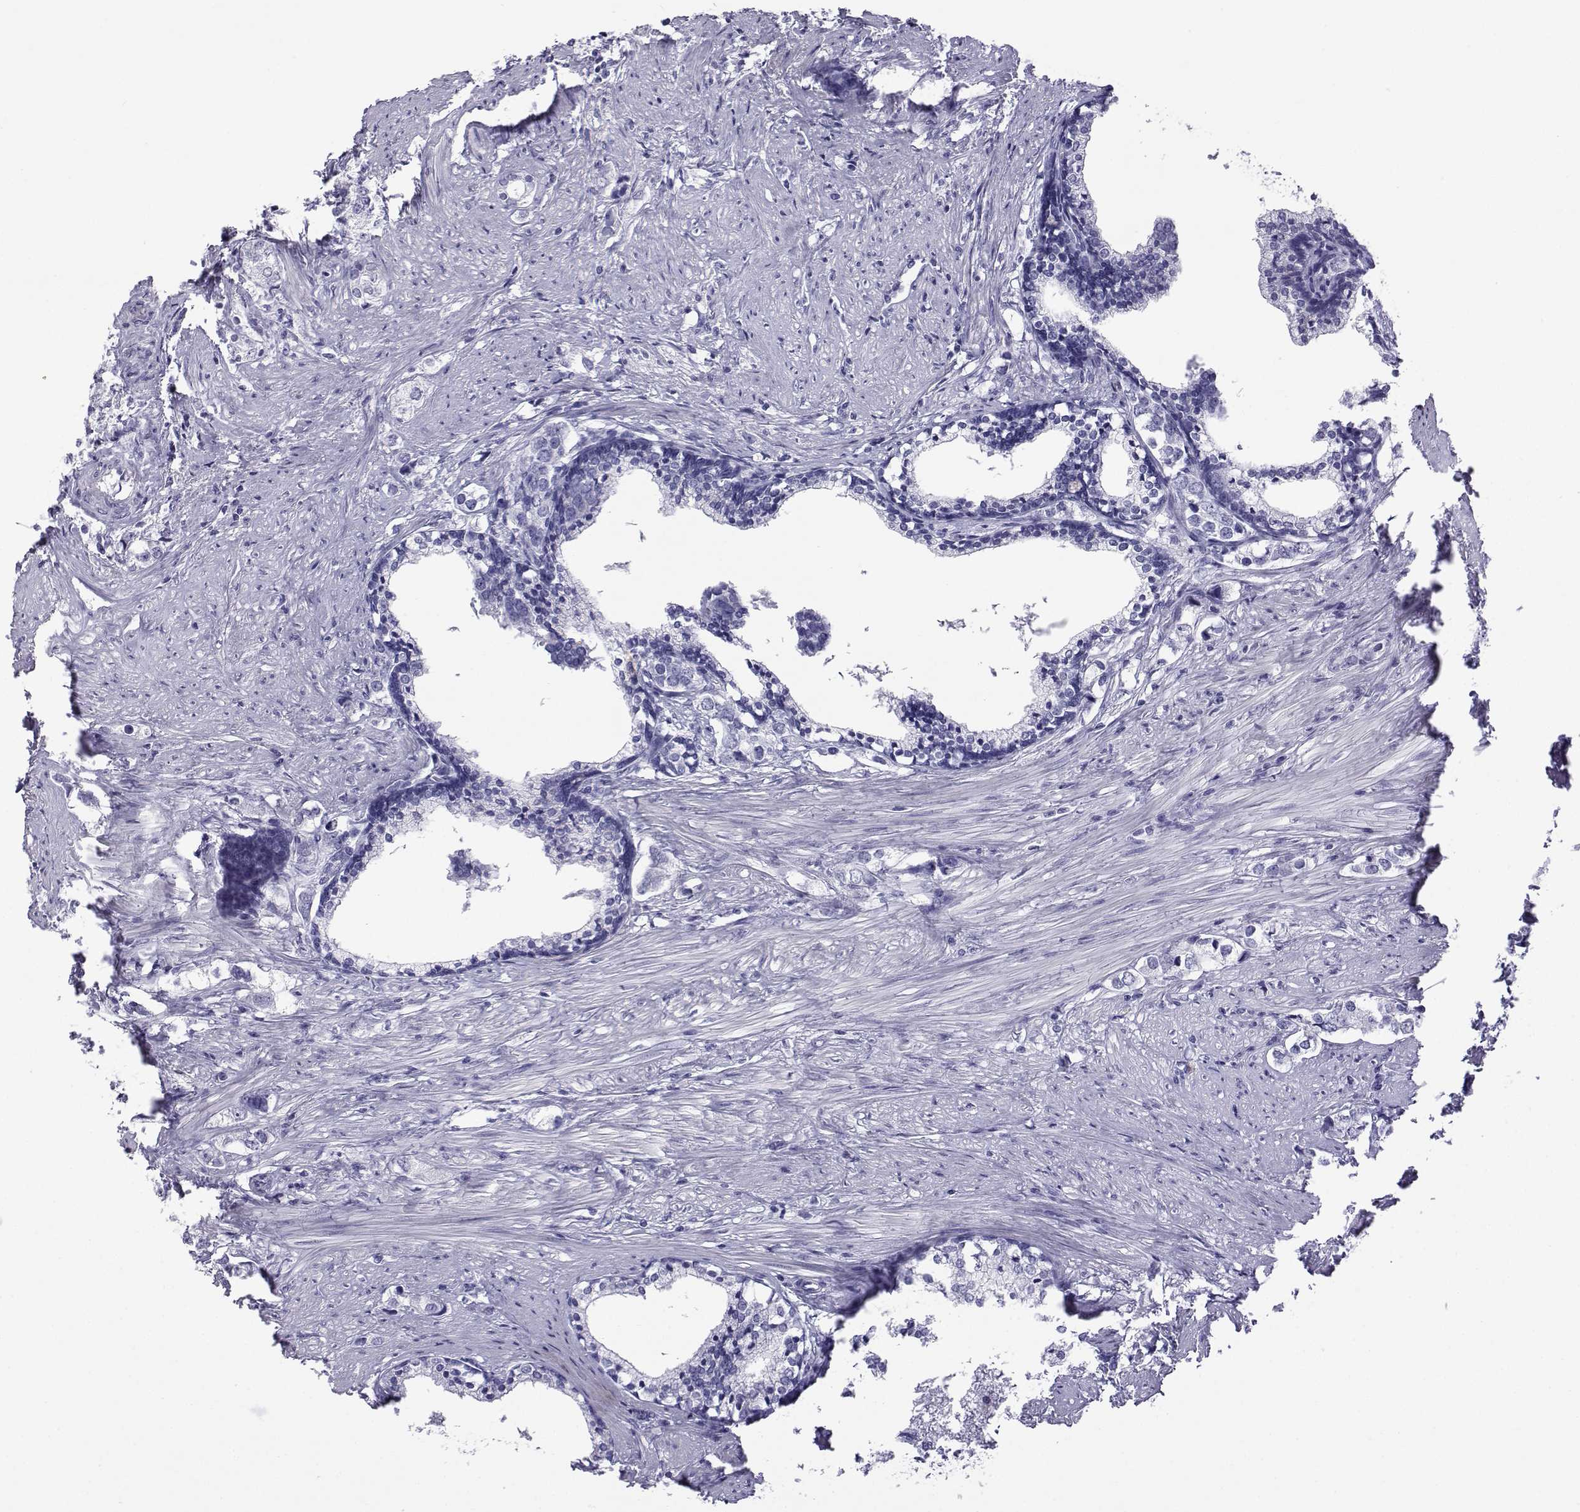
{"staining": {"intensity": "negative", "quantity": "none", "location": "none"}, "tissue": "prostate cancer", "cell_type": "Tumor cells", "image_type": "cancer", "snomed": [{"axis": "morphology", "description": "Adenocarcinoma, NOS"}, {"axis": "topography", "description": "Prostate and seminal vesicle, NOS"}], "caption": "Tumor cells show no significant protein staining in prostate cancer (adenocarcinoma).", "gene": "ACTL7A", "patient": {"sex": "male", "age": 63}}